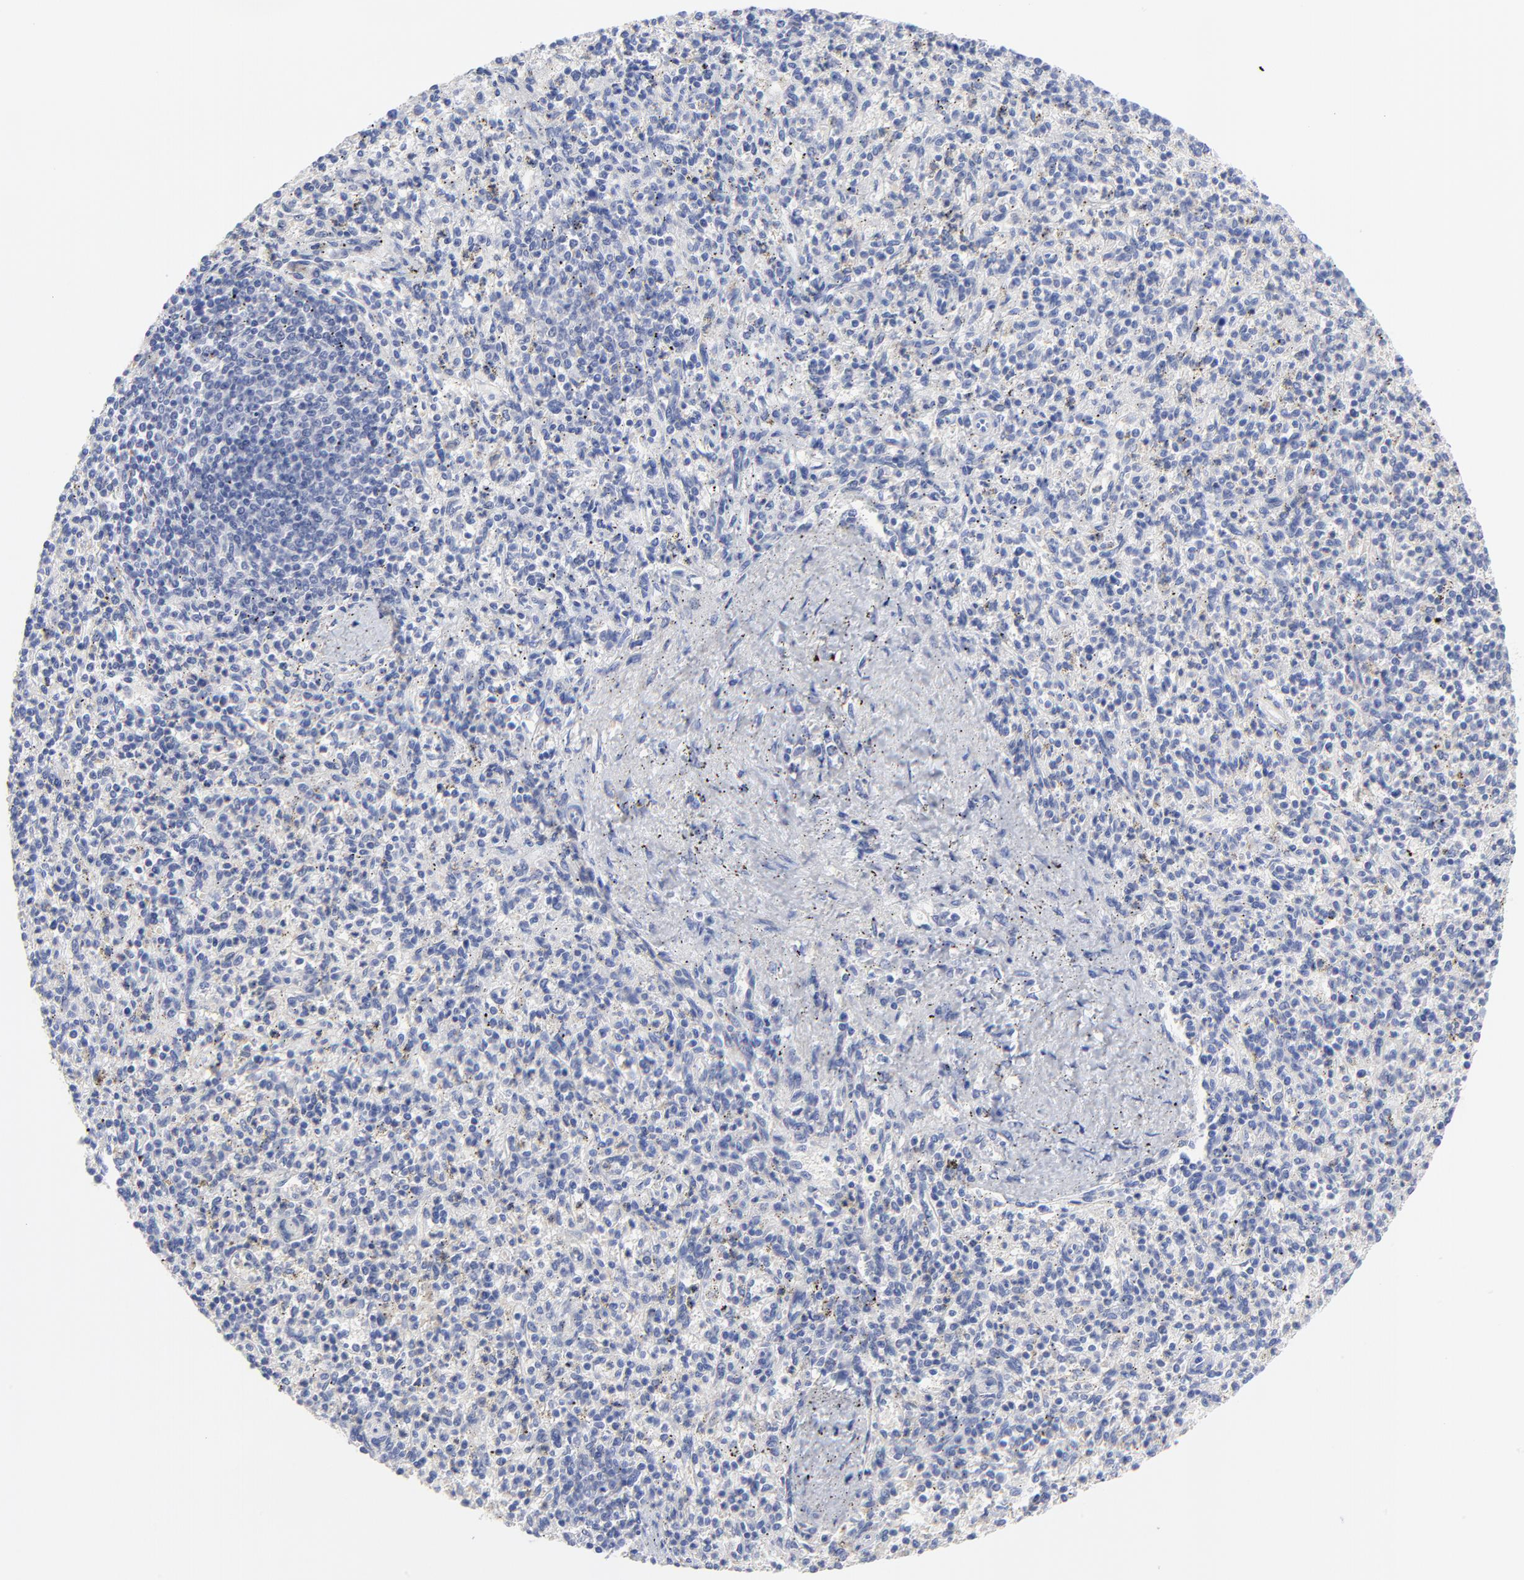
{"staining": {"intensity": "negative", "quantity": "none", "location": "none"}, "tissue": "spleen", "cell_type": "Cells in red pulp", "image_type": "normal", "snomed": [{"axis": "morphology", "description": "Normal tissue, NOS"}, {"axis": "topography", "description": "Spleen"}], "caption": "Immunohistochemistry image of unremarkable spleen: spleen stained with DAB (3,3'-diaminobenzidine) displays no significant protein positivity in cells in red pulp.", "gene": "FBXO10", "patient": {"sex": "male", "age": 72}}